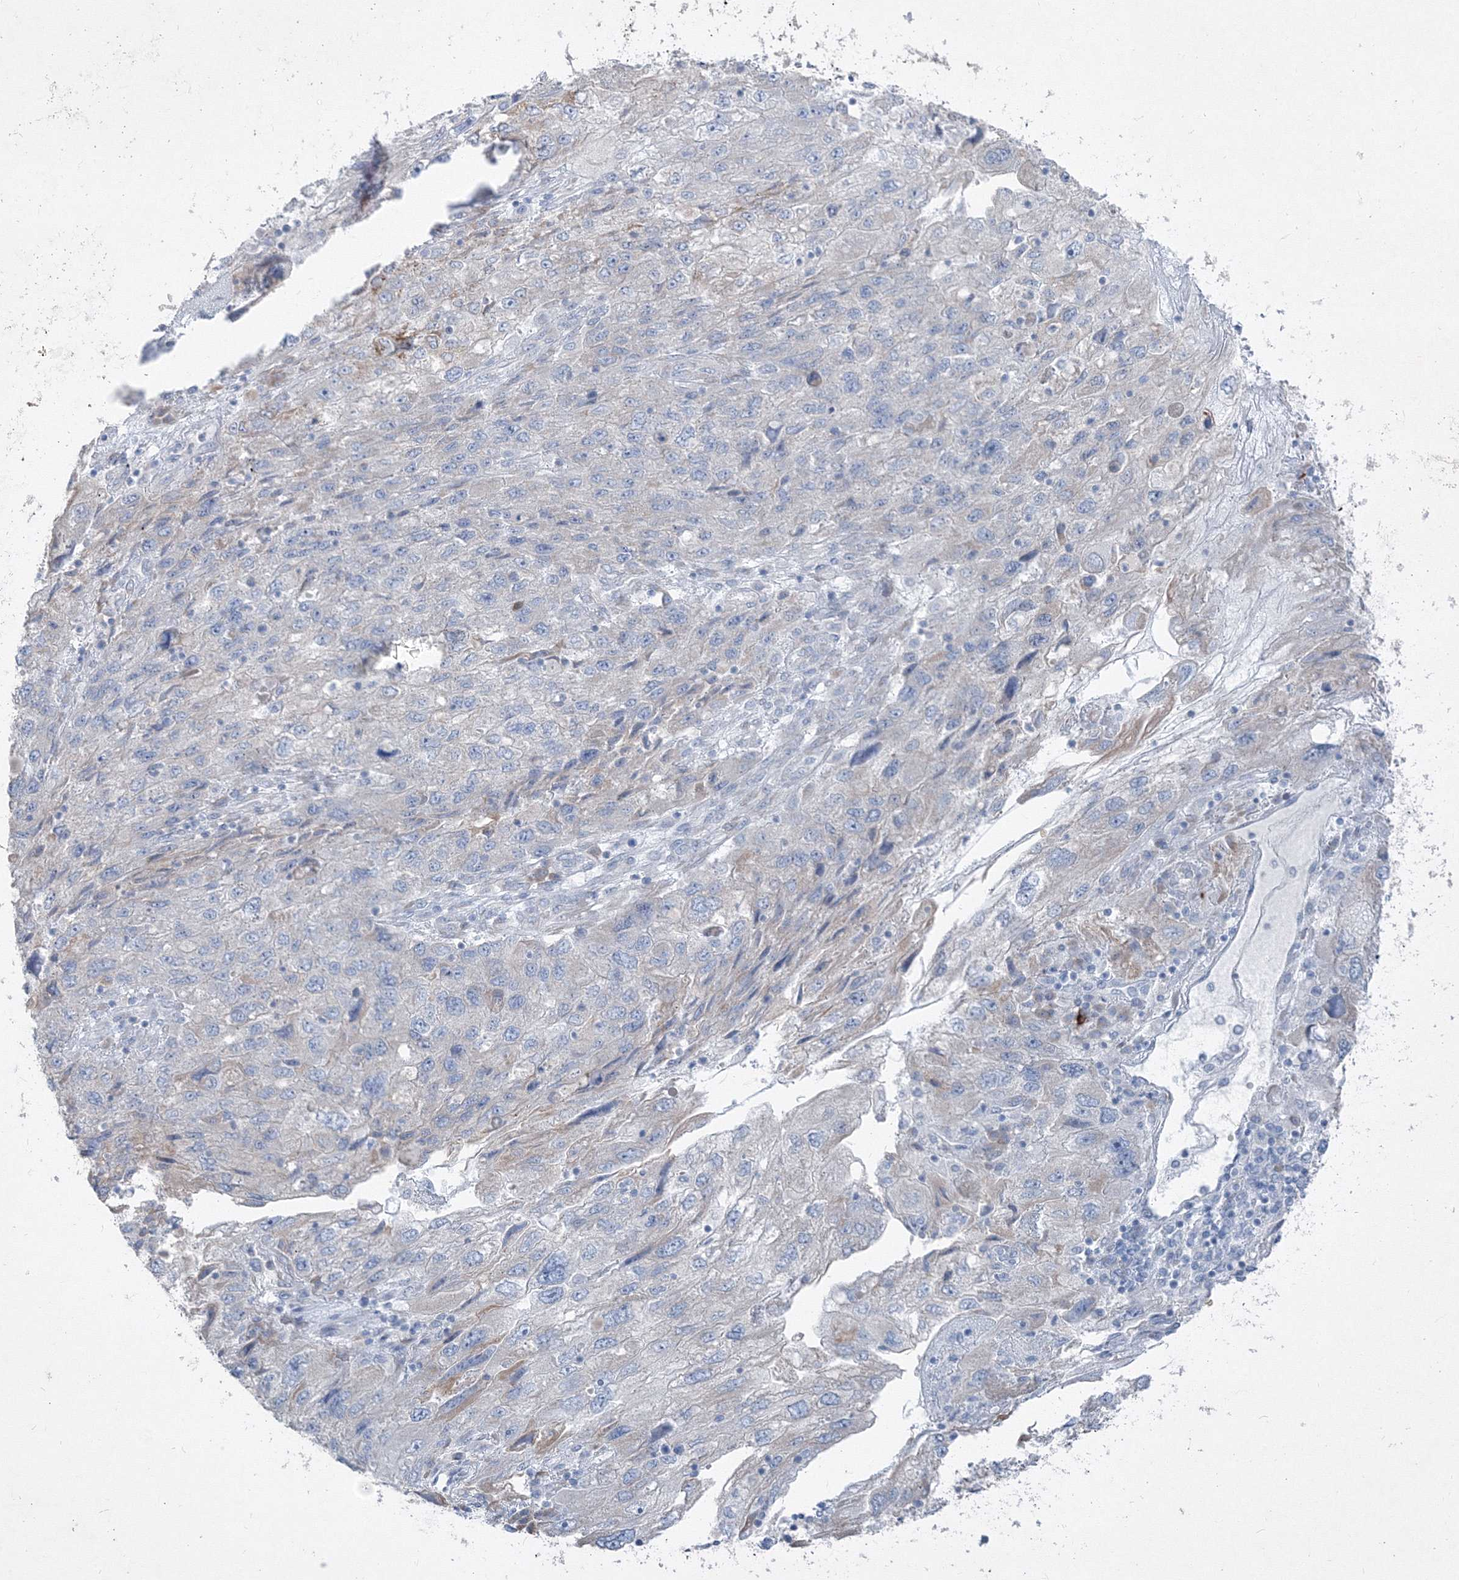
{"staining": {"intensity": "negative", "quantity": "none", "location": "none"}, "tissue": "endometrial cancer", "cell_type": "Tumor cells", "image_type": "cancer", "snomed": [{"axis": "morphology", "description": "Adenocarcinoma, NOS"}, {"axis": "topography", "description": "Endometrium"}], "caption": "Photomicrograph shows no significant protein expression in tumor cells of endometrial cancer (adenocarcinoma).", "gene": "IFNAR1", "patient": {"sex": "female", "age": 49}}